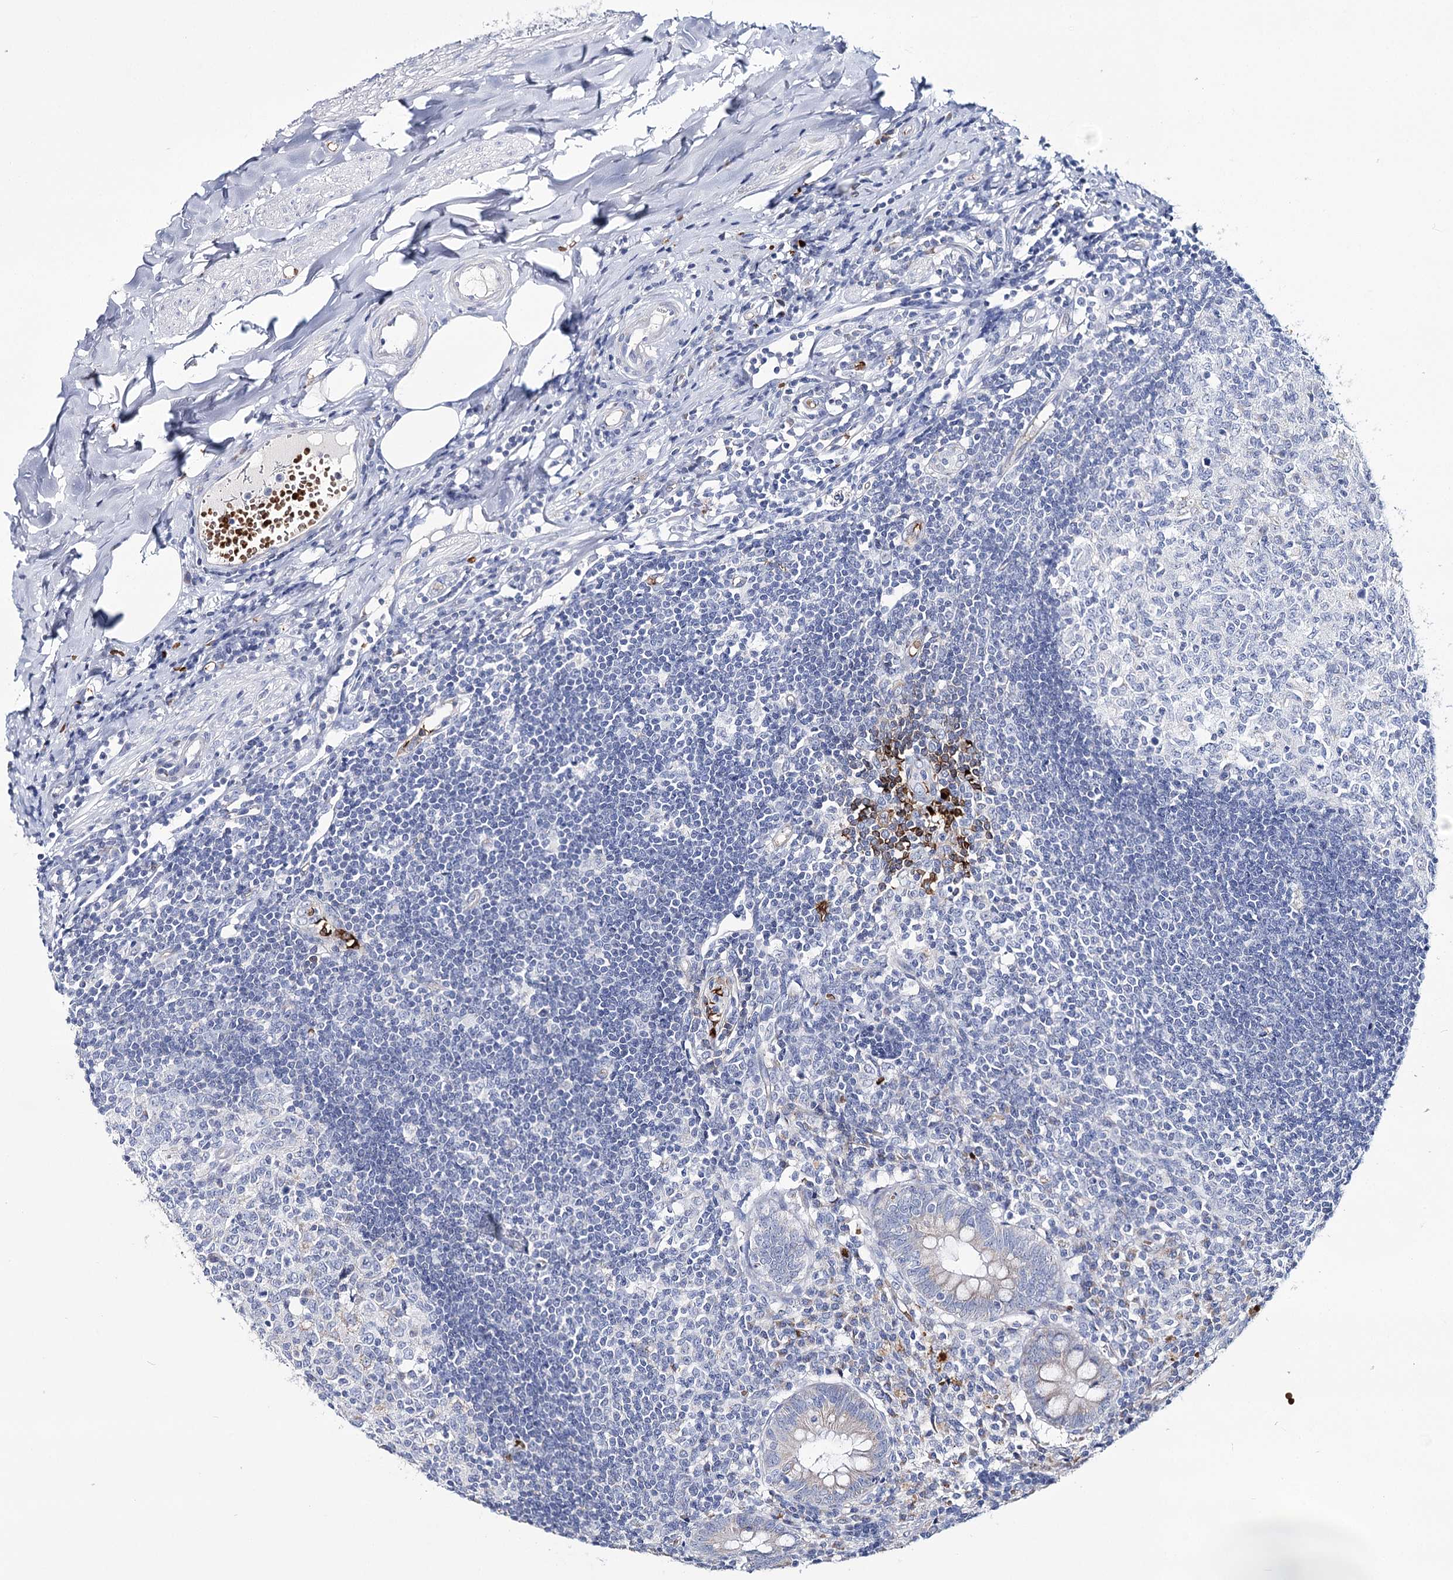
{"staining": {"intensity": "negative", "quantity": "none", "location": "none"}, "tissue": "appendix", "cell_type": "Glandular cells", "image_type": "normal", "snomed": [{"axis": "morphology", "description": "Normal tissue, NOS"}, {"axis": "topography", "description": "Appendix"}], "caption": "High magnification brightfield microscopy of unremarkable appendix stained with DAB (brown) and counterstained with hematoxylin (blue): glandular cells show no significant positivity.", "gene": "GBF1", "patient": {"sex": "female", "age": 54}}